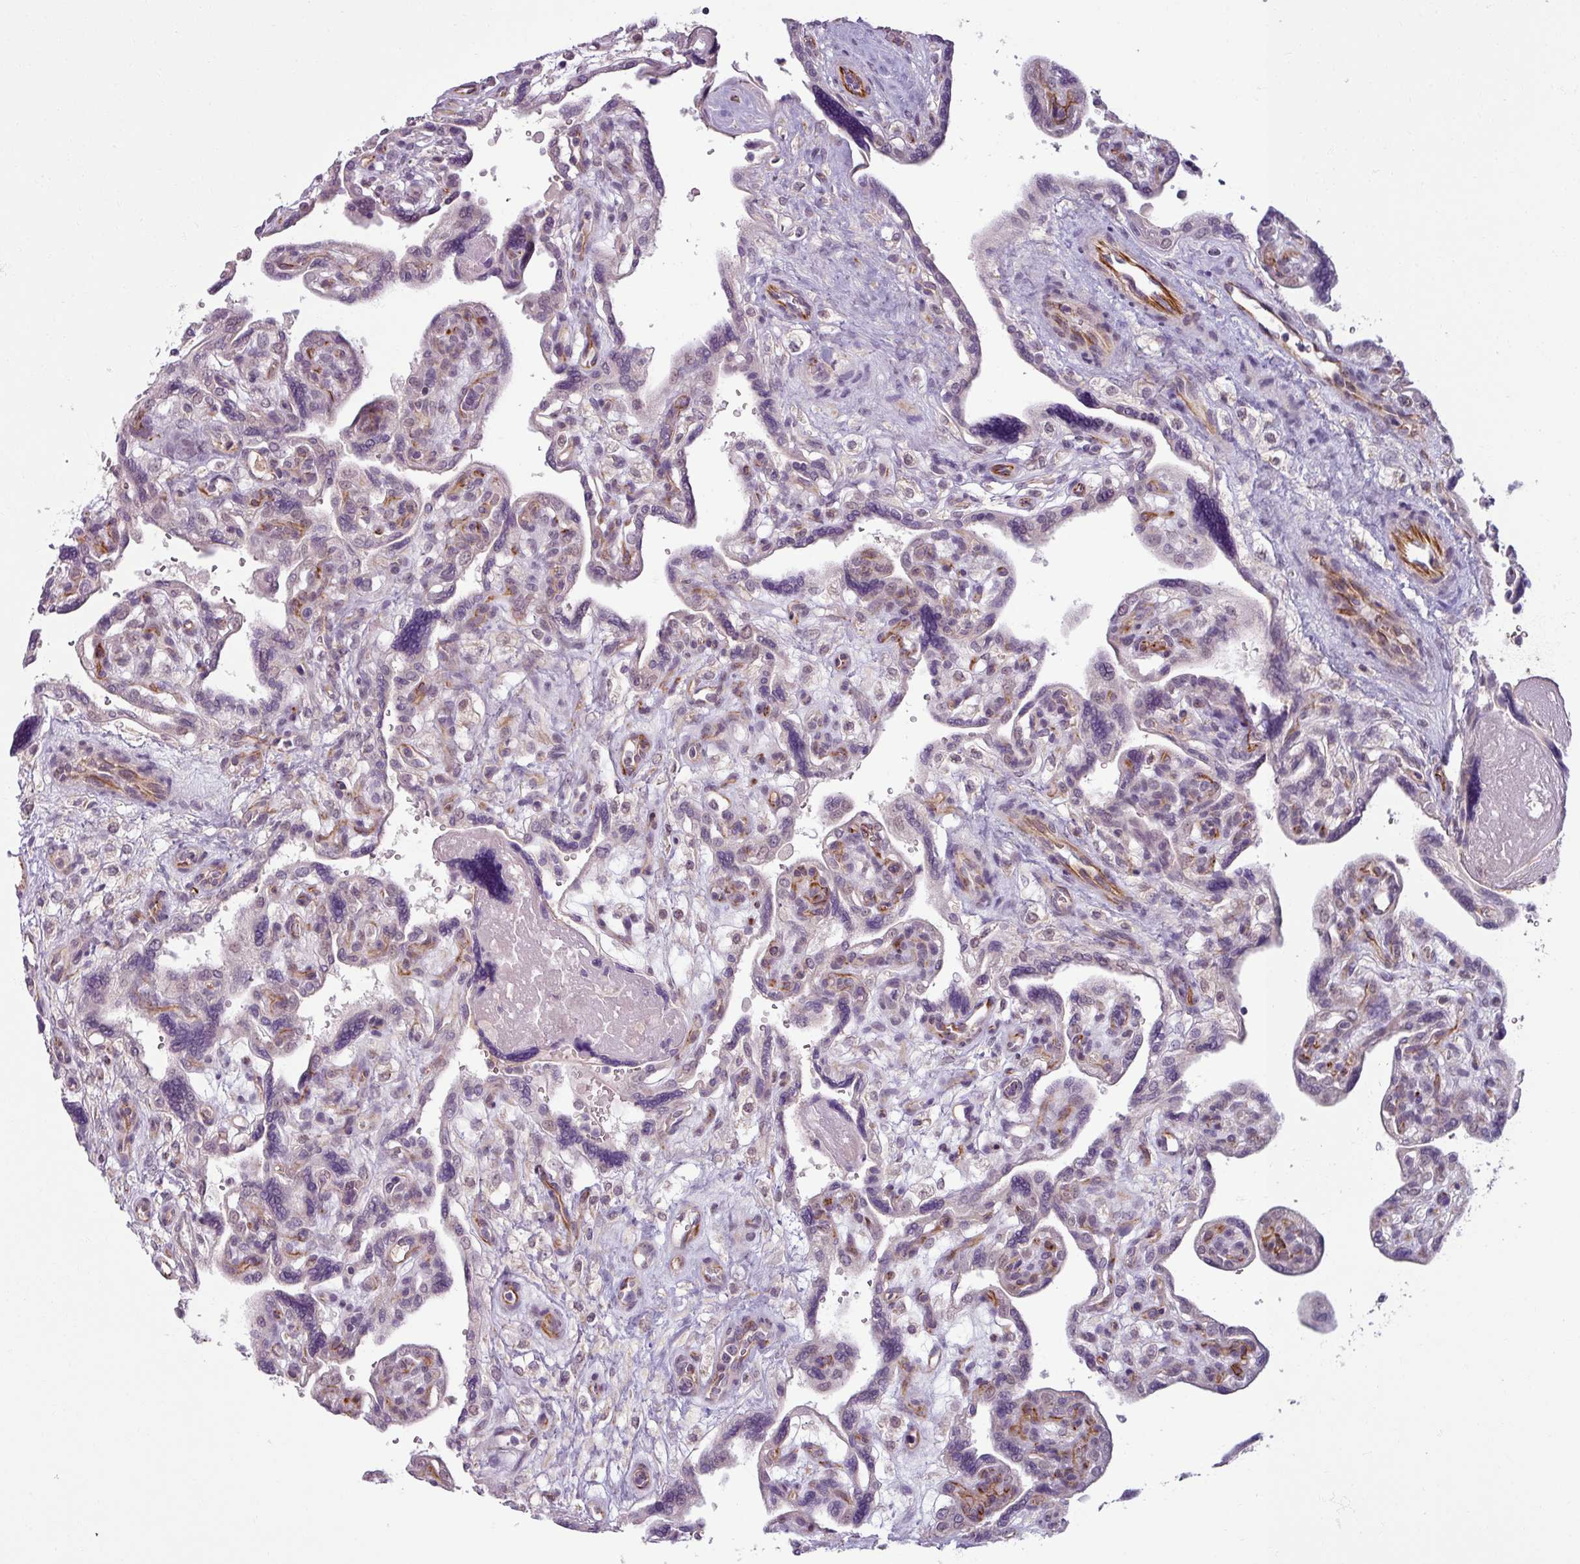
{"staining": {"intensity": "moderate", "quantity": ">75%", "location": "cytoplasmic/membranous,nuclear"}, "tissue": "placenta", "cell_type": "Decidual cells", "image_type": "normal", "snomed": [{"axis": "morphology", "description": "Normal tissue, NOS"}, {"axis": "topography", "description": "Placenta"}], "caption": "IHC photomicrograph of benign placenta: placenta stained using immunohistochemistry demonstrates medium levels of moderate protein expression localized specifically in the cytoplasmic/membranous,nuclear of decidual cells, appearing as a cytoplasmic/membranous,nuclear brown color.", "gene": "UVSSA", "patient": {"sex": "female", "age": 39}}